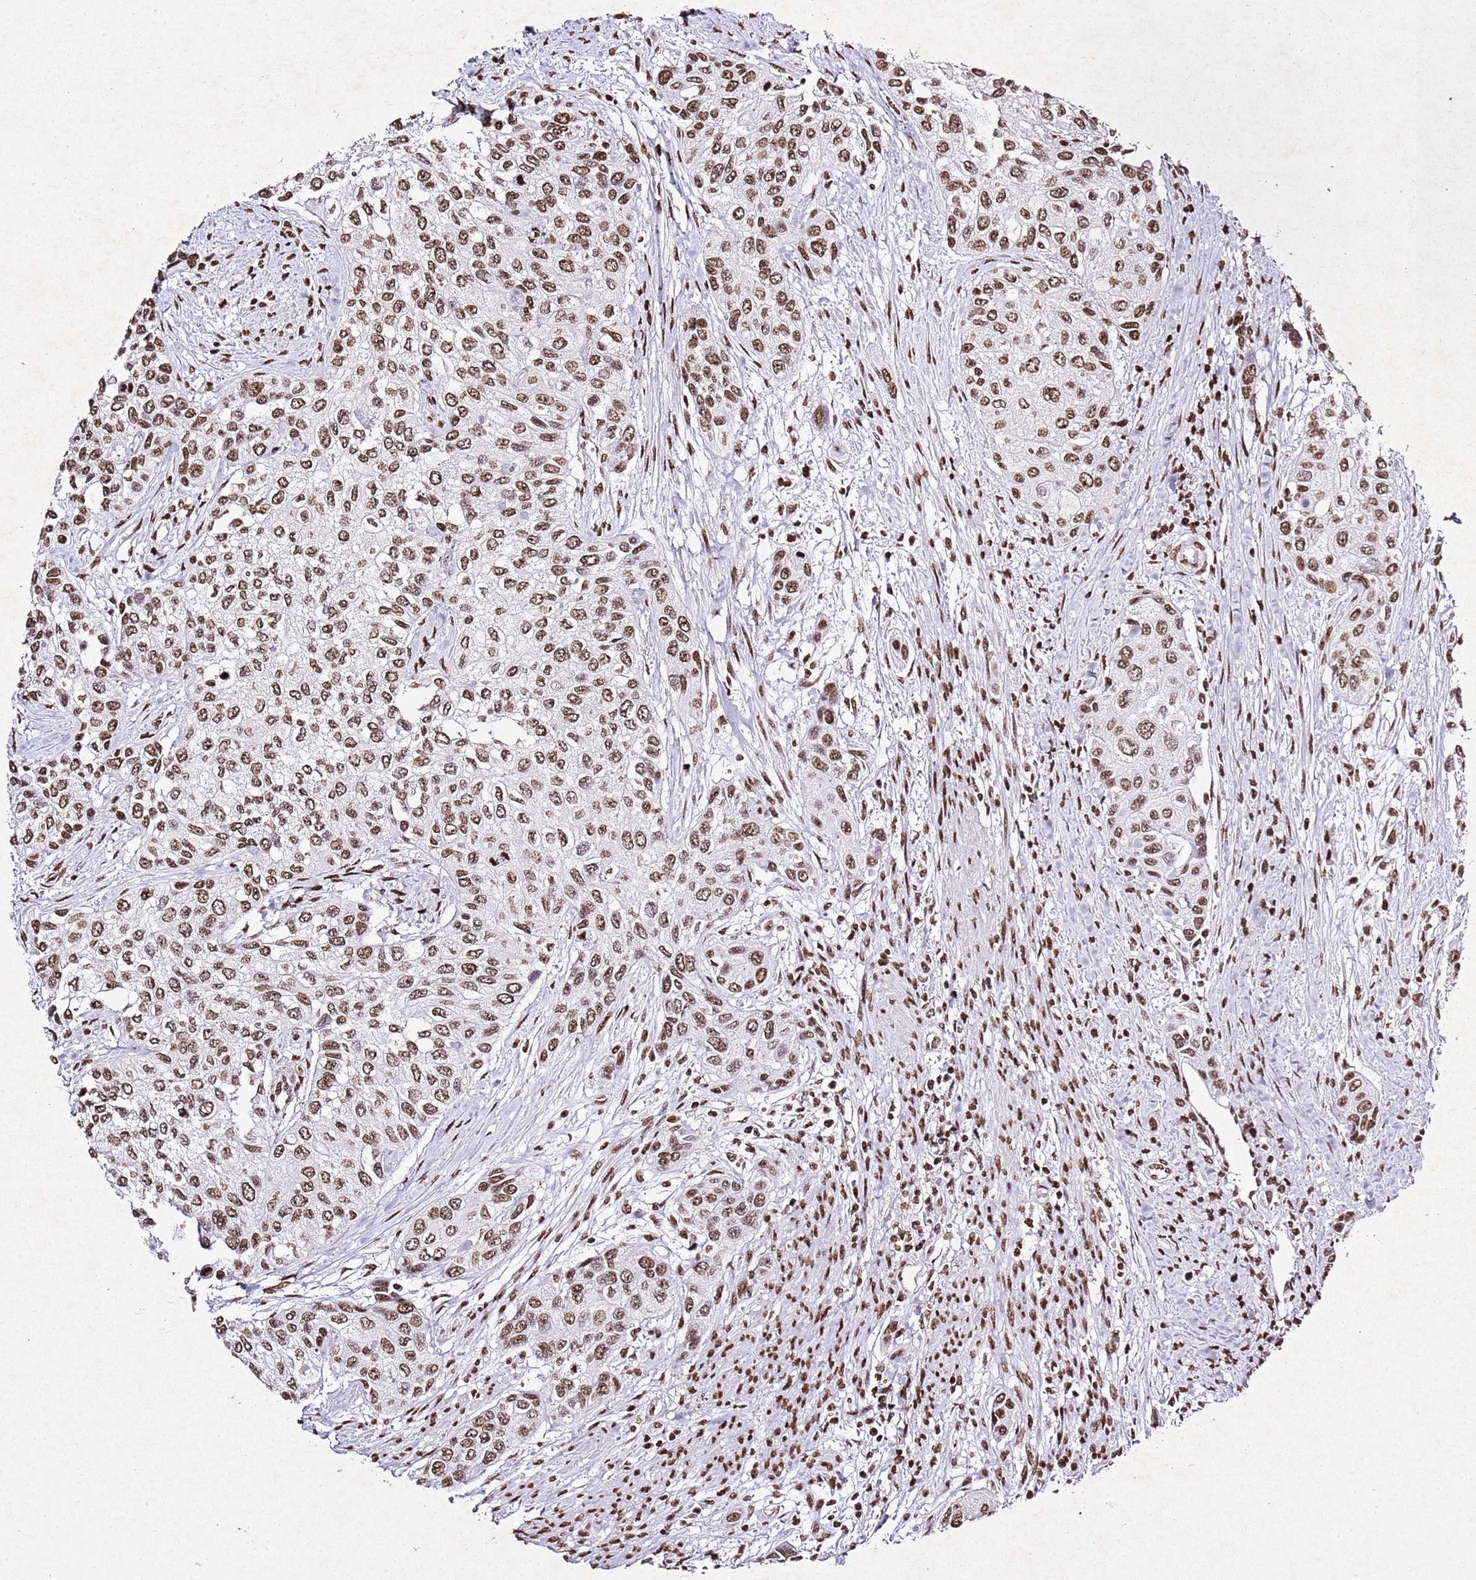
{"staining": {"intensity": "moderate", "quantity": ">75%", "location": "nuclear"}, "tissue": "urothelial cancer", "cell_type": "Tumor cells", "image_type": "cancer", "snomed": [{"axis": "morphology", "description": "Normal tissue, NOS"}, {"axis": "morphology", "description": "Urothelial carcinoma, High grade"}, {"axis": "topography", "description": "Vascular tissue"}, {"axis": "topography", "description": "Urinary bladder"}], "caption": "An immunohistochemistry (IHC) micrograph of tumor tissue is shown. Protein staining in brown highlights moderate nuclear positivity in urothelial cancer within tumor cells.", "gene": "BMAL1", "patient": {"sex": "female", "age": 56}}